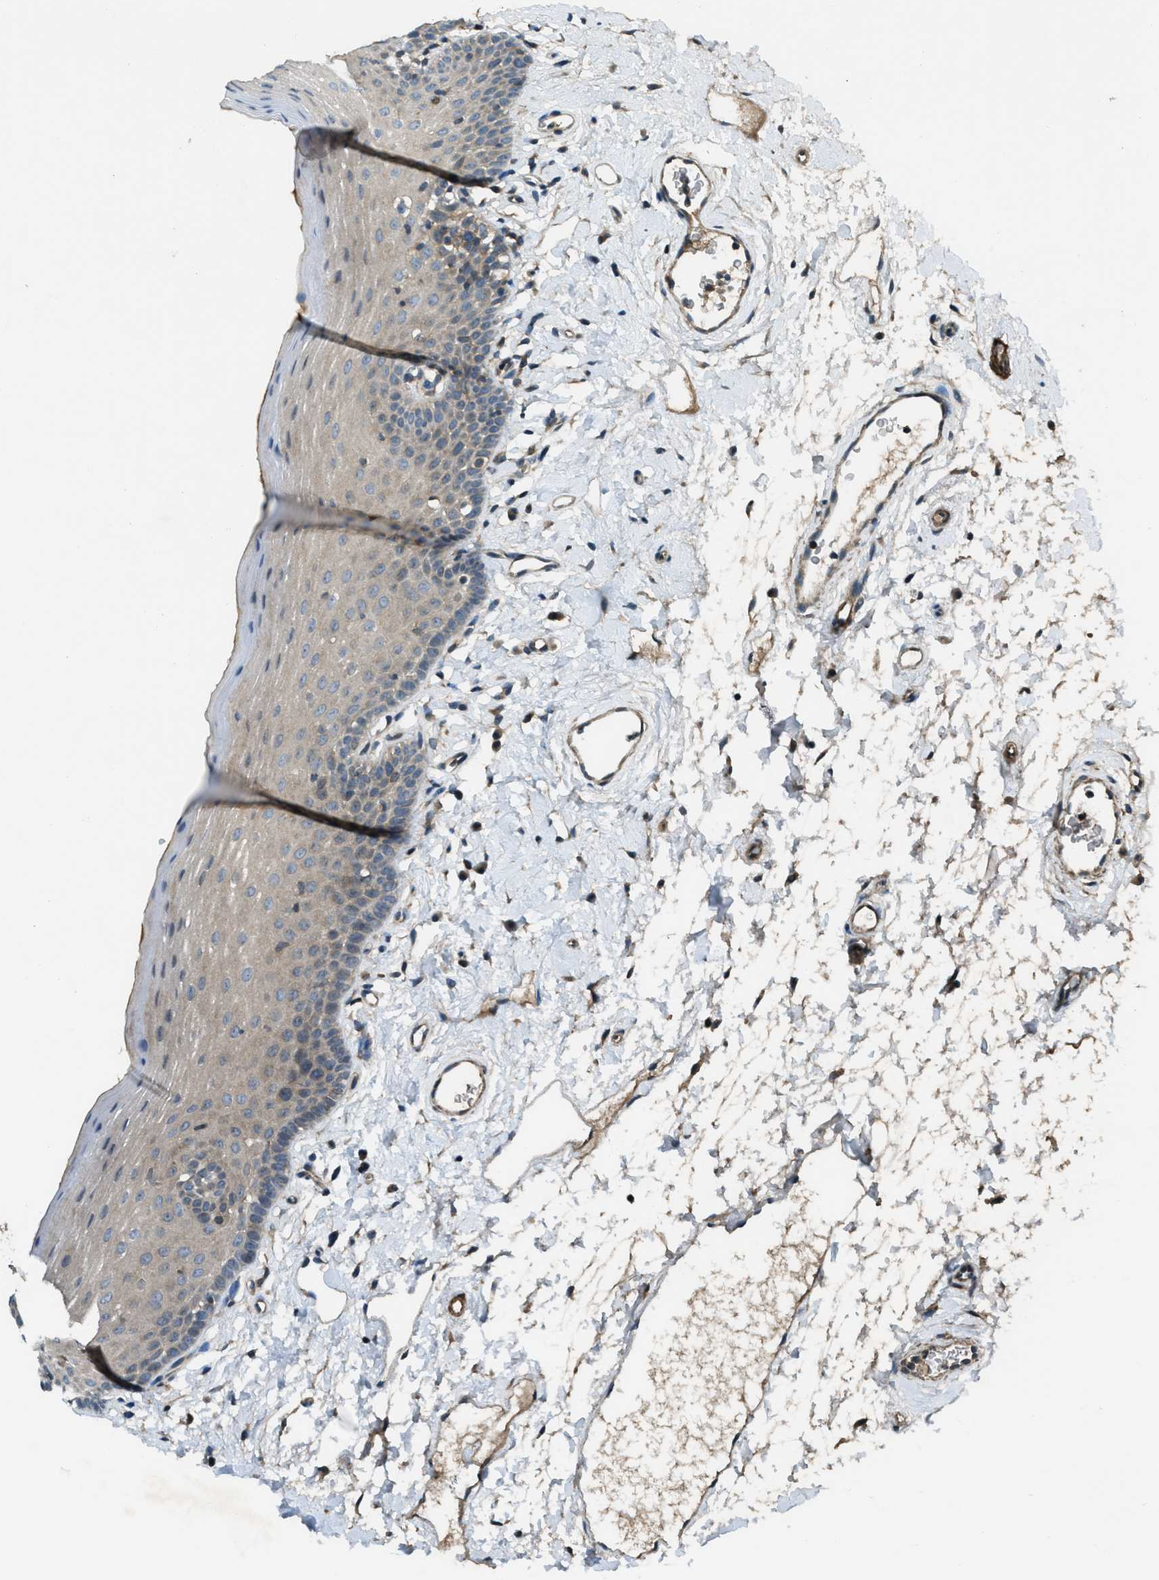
{"staining": {"intensity": "weak", "quantity": ">75%", "location": "cytoplasmic/membranous"}, "tissue": "oral mucosa", "cell_type": "Squamous epithelial cells", "image_type": "normal", "snomed": [{"axis": "morphology", "description": "Normal tissue, NOS"}, {"axis": "topography", "description": "Oral tissue"}], "caption": "Oral mucosa stained with a brown dye reveals weak cytoplasmic/membranous positive staining in about >75% of squamous epithelial cells.", "gene": "VEZT", "patient": {"sex": "male", "age": 66}}